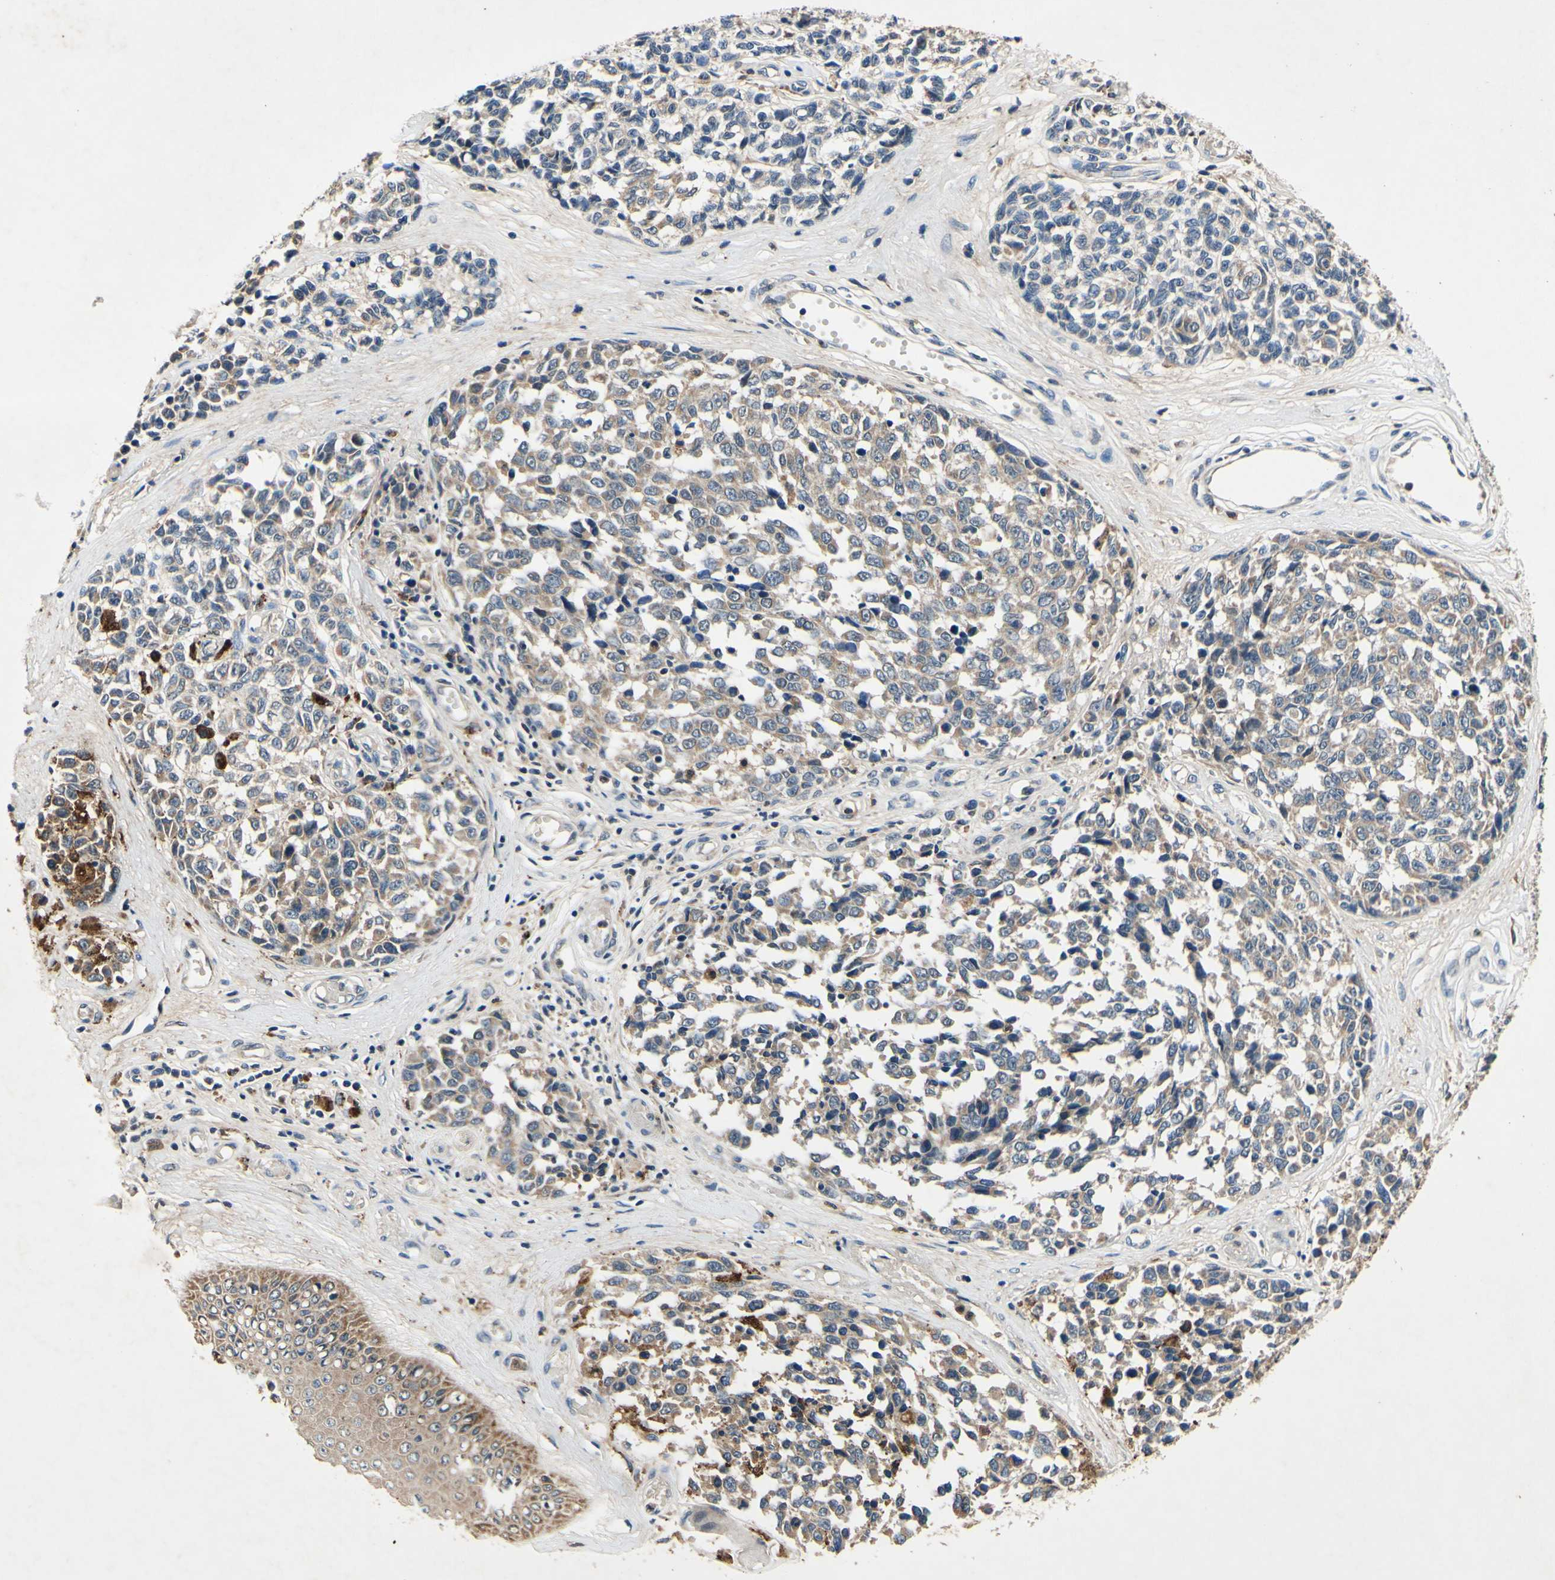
{"staining": {"intensity": "weak", "quantity": "25%-75%", "location": "cytoplasmic/membranous"}, "tissue": "melanoma", "cell_type": "Tumor cells", "image_type": "cancer", "snomed": [{"axis": "morphology", "description": "Malignant melanoma, NOS"}, {"axis": "topography", "description": "Skin"}], "caption": "Malignant melanoma tissue demonstrates weak cytoplasmic/membranous staining in about 25%-75% of tumor cells", "gene": "PLA2G4A", "patient": {"sex": "female", "age": 64}}